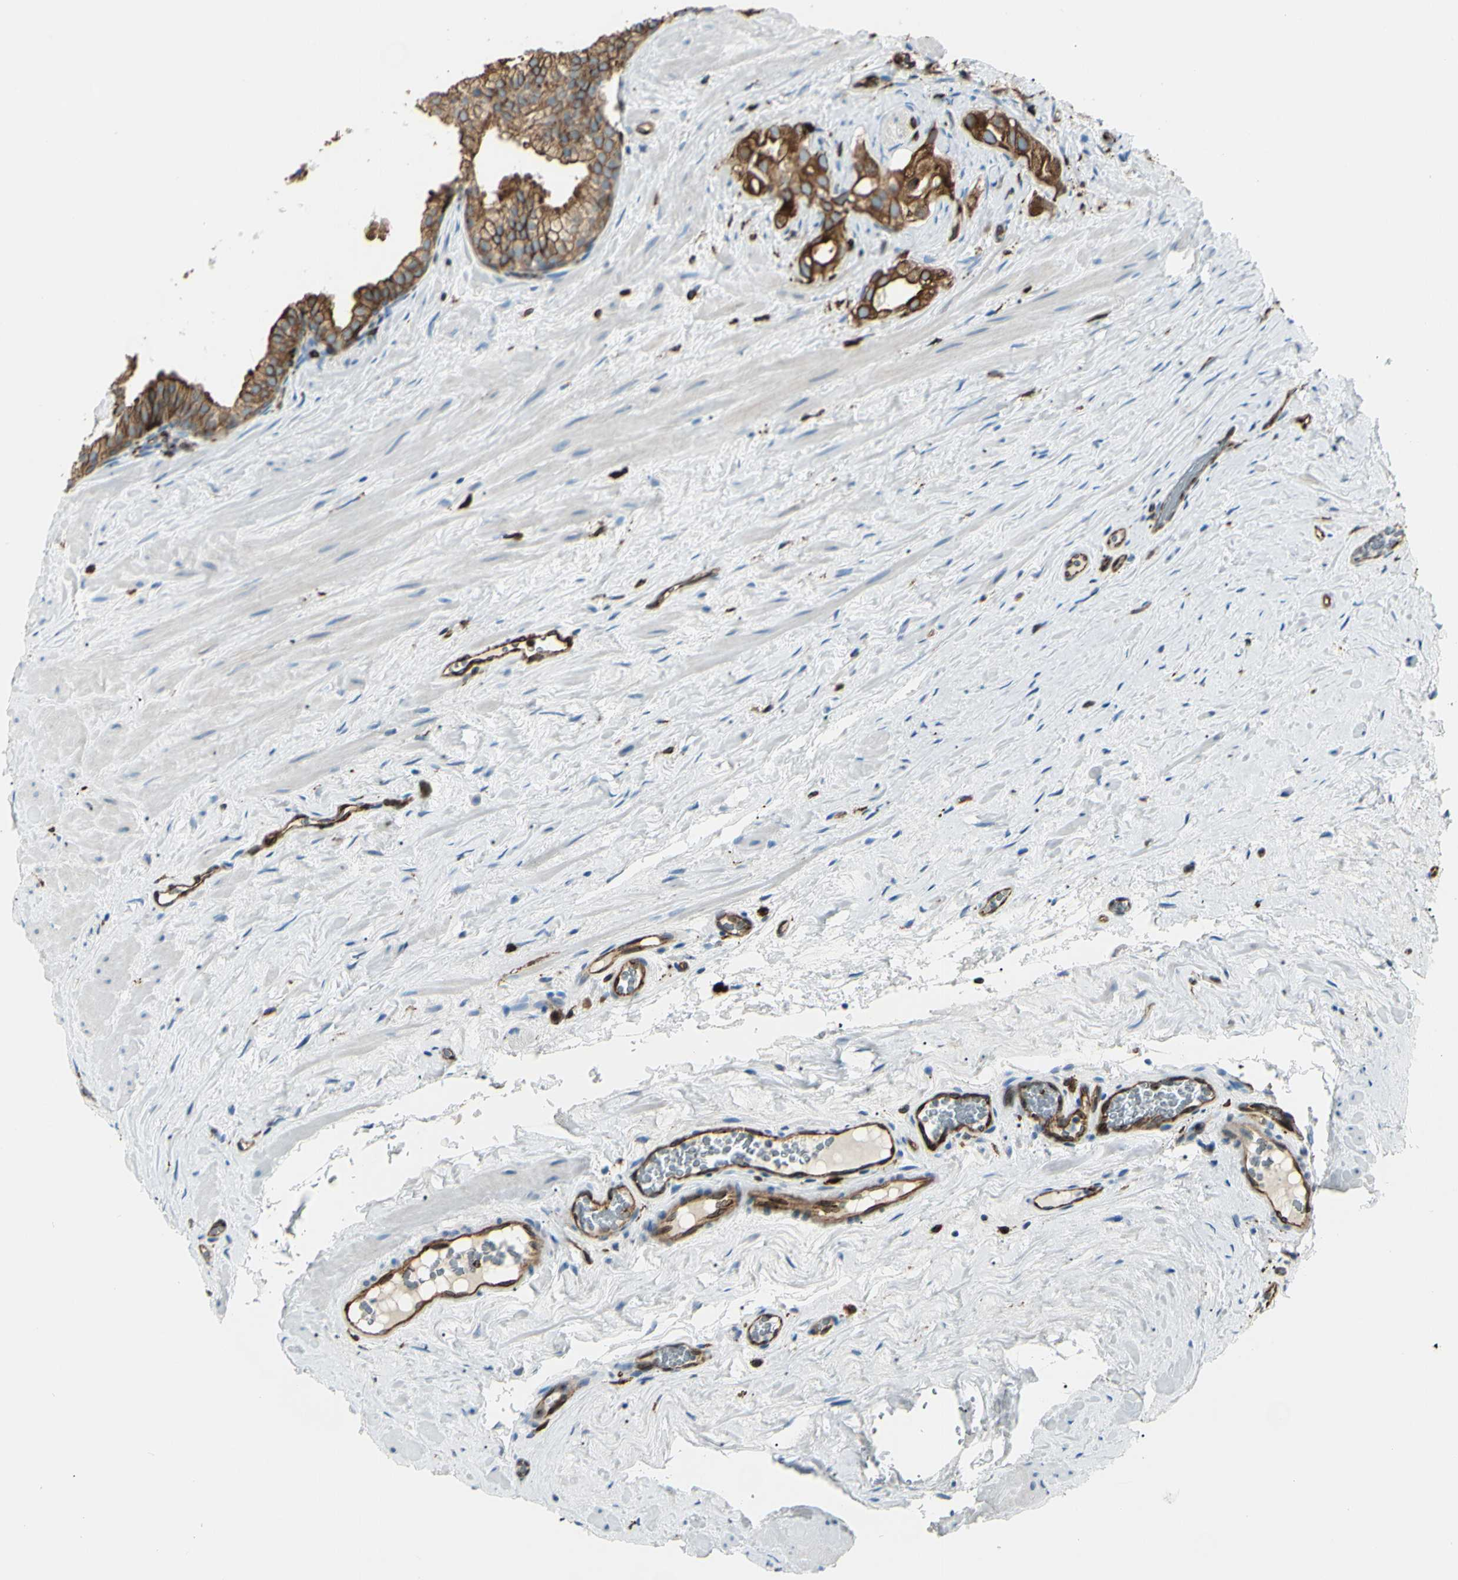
{"staining": {"intensity": "moderate", "quantity": ">75%", "location": "cytoplasmic/membranous"}, "tissue": "prostate cancer", "cell_type": "Tumor cells", "image_type": "cancer", "snomed": [{"axis": "morphology", "description": "Adenocarcinoma, Low grade"}, {"axis": "topography", "description": "Prostate"}], "caption": "Tumor cells demonstrate medium levels of moderate cytoplasmic/membranous staining in approximately >75% of cells in human prostate cancer (low-grade adenocarcinoma). (Stains: DAB (3,3'-diaminobenzidine) in brown, nuclei in blue, Microscopy: brightfield microscopy at high magnification).", "gene": "CD74", "patient": {"sex": "male", "age": 59}}